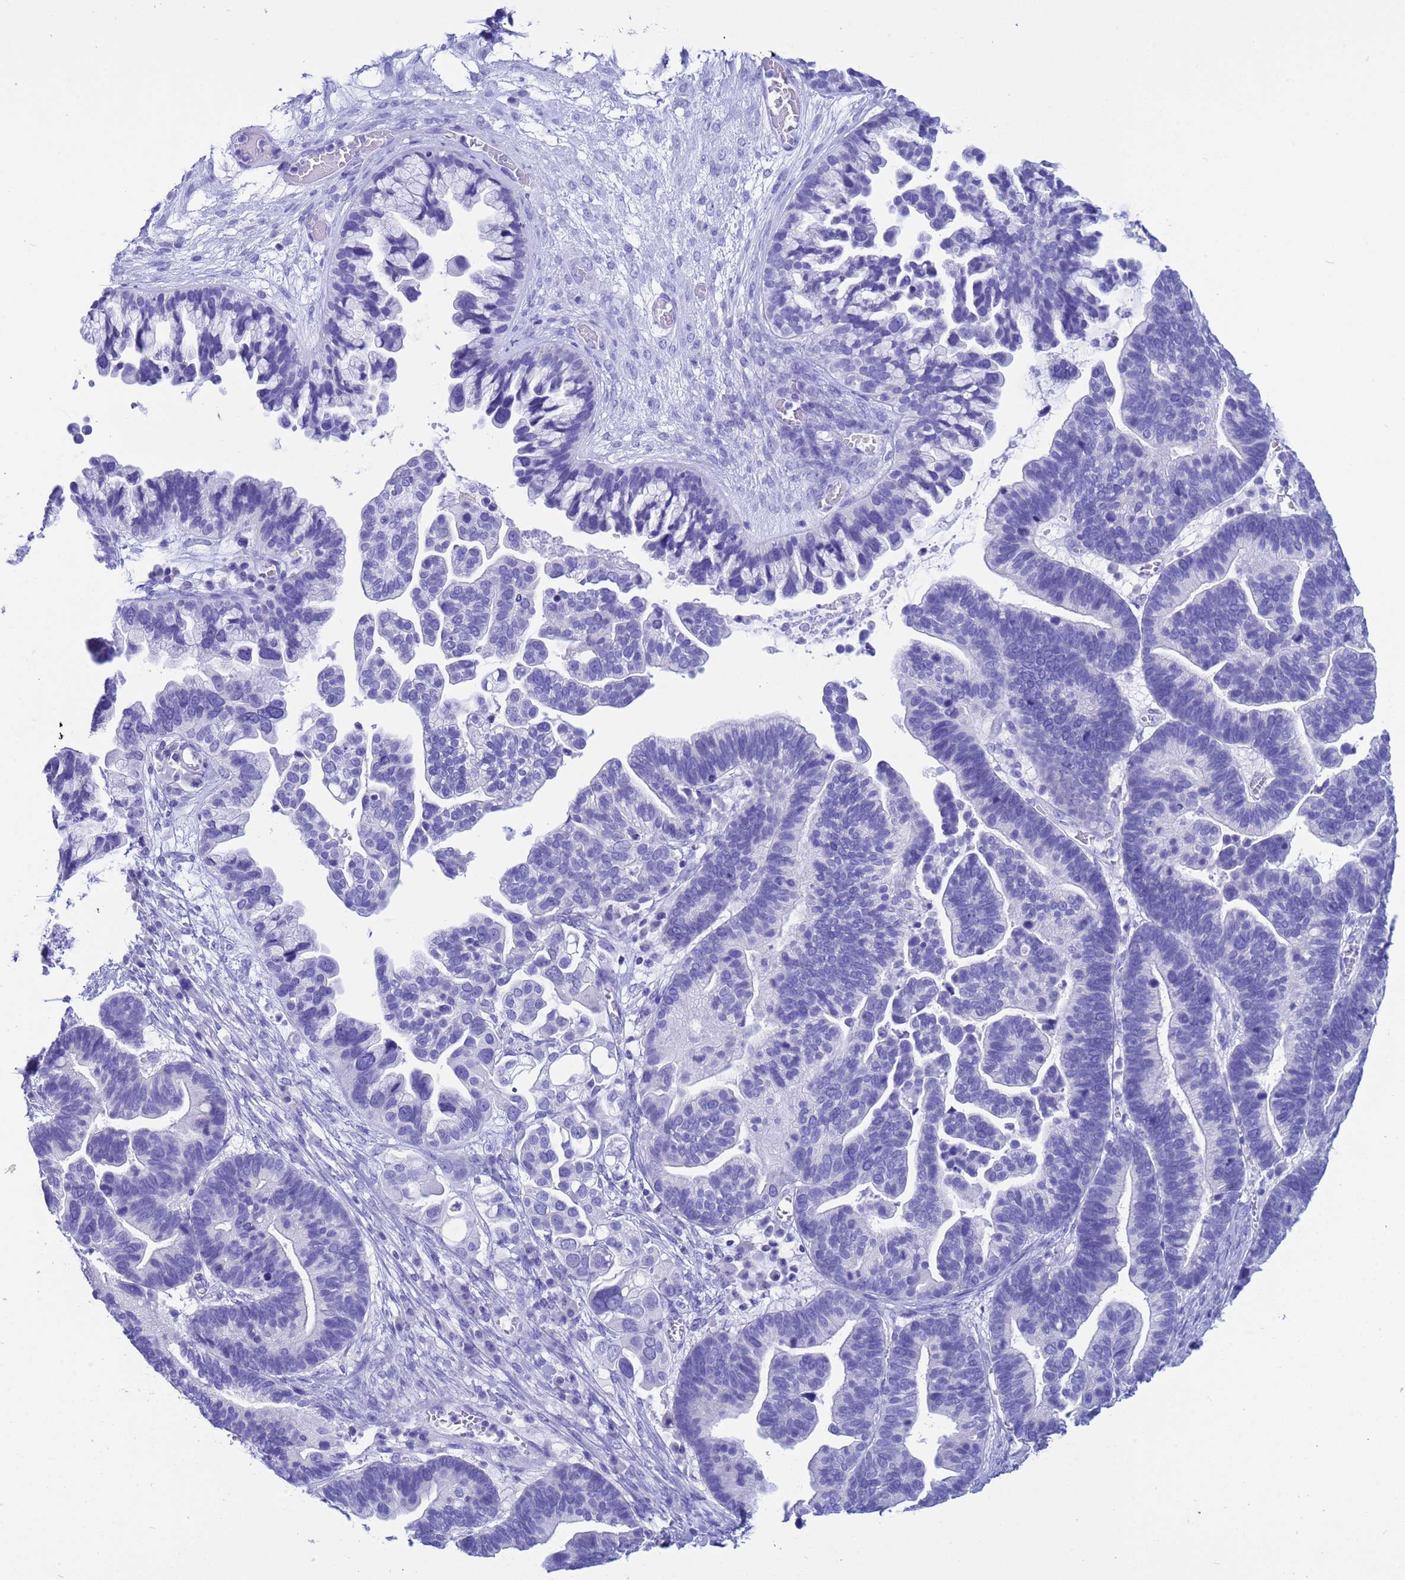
{"staining": {"intensity": "negative", "quantity": "none", "location": "none"}, "tissue": "ovarian cancer", "cell_type": "Tumor cells", "image_type": "cancer", "snomed": [{"axis": "morphology", "description": "Cystadenocarcinoma, serous, NOS"}, {"axis": "topography", "description": "Ovary"}], "caption": "Human ovarian serous cystadenocarcinoma stained for a protein using immunohistochemistry (IHC) demonstrates no staining in tumor cells.", "gene": "AKR1C2", "patient": {"sex": "female", "age": 56}}